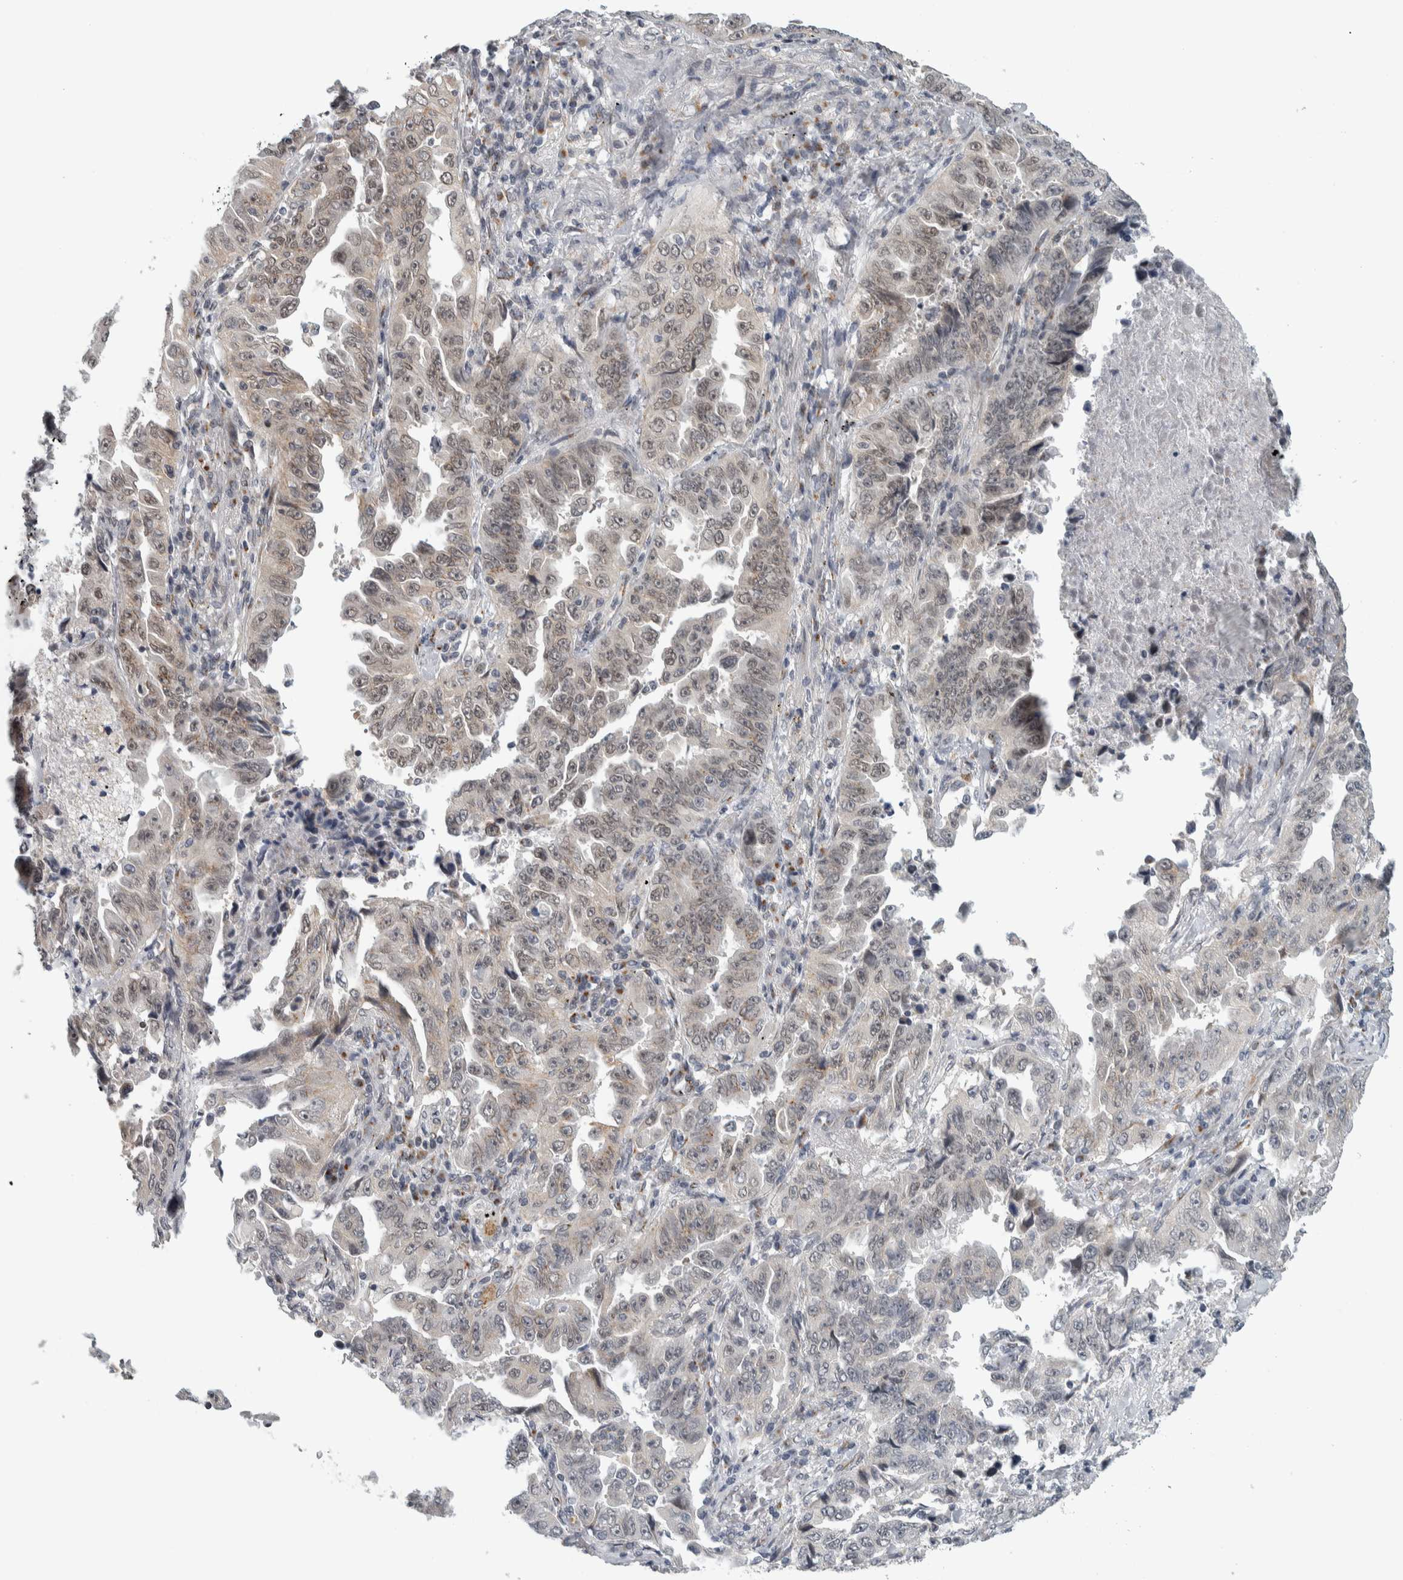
{"staining": {"intensity": "weak", "quantity": "<25%", "location": "cytoplasmic/membranous,nuclear"}, "tissue": "lung cancer", "cell_type": "Tumor cells", "image_type": "cancer", "snomed": [{"axis": "morphology", "description": "Adenocarcinoma, NOS"}, {"axis": "topography", "description": "Lung"}], "caption": "Lung cancer was stained to show a protein in brown. There is no significant staining in tumor cells.", "gene": "ZMYND8", "patient": {"sex": "female", "age": 51}}